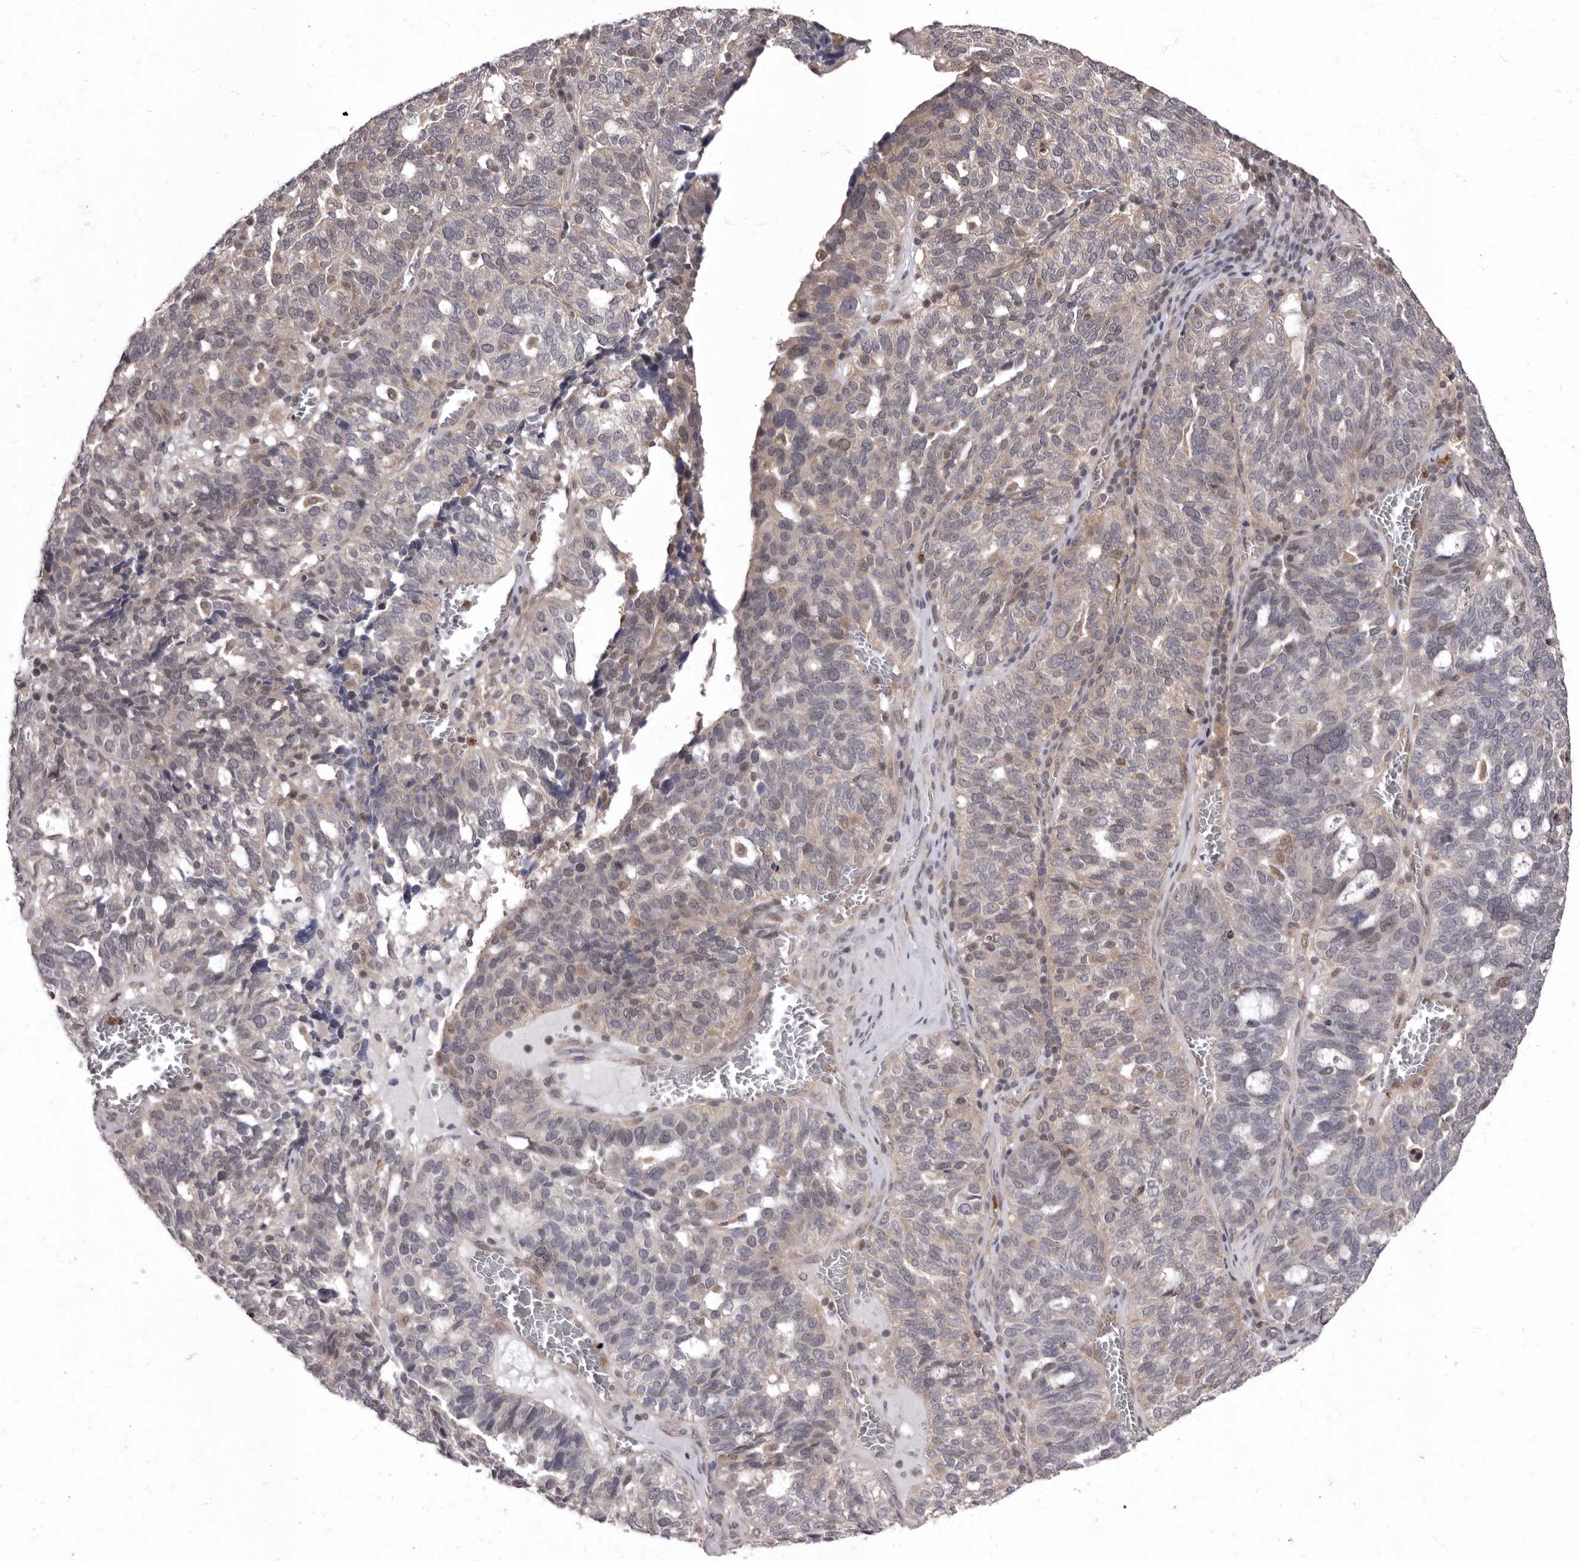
{"staining": {"intensity": "negative", "quantity": "none", "location": "none"}, "tissue": "ovarian cancer", "cell_type": "Tumor cells", "image_type": "cancer", "snomed": [{"axis": "morphology", "description": "Cystadenocarcinoma, serous, NOS"}, {"axis": "topography", "description": "Ovary"}], "caption": "Ovarian cancer (serous cystadenocarcinoma) was stained to show a protein in brown. There is no significant positivity in tumor cells. (DAB immunohistochemistry (IHC) visualized using brightfield microscopy, high magnification).", "gene": "ACLY", "patient": {"sex": "female", "age": 59}}